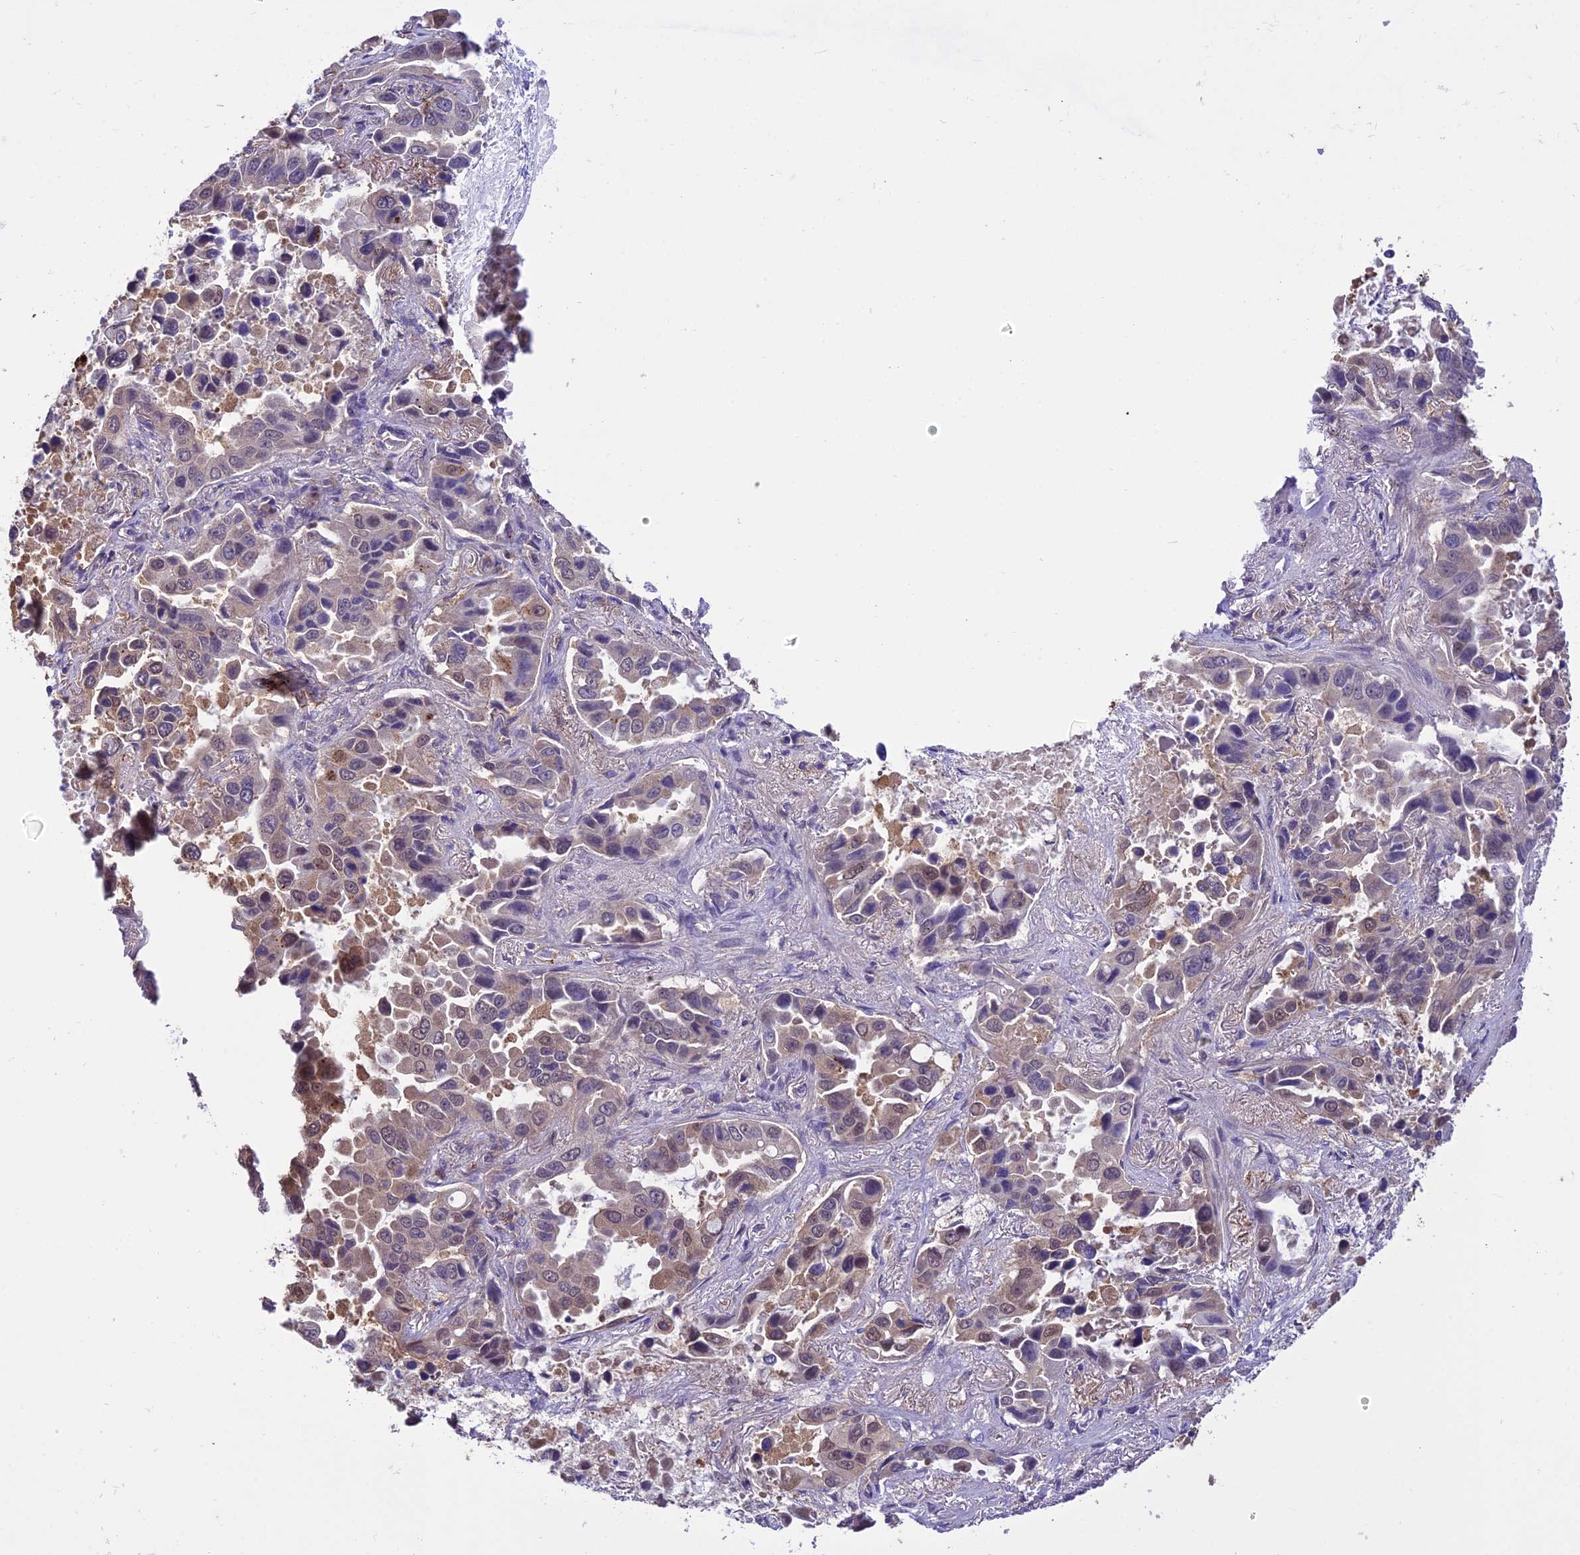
{"staining": {"intensity": "moderate", "quantity": "<25%", "location": "cytoplasmic/membranous,nuclear"}, "tissue": "lung cancer", "cell_type": "Tumor cells", "image_type": "cancer", "snomed": [{"axis": "morphology", "description": "Adenocarcinoma, NOS"}, {"axis": "topography", "description": "Lung"}], "caption": "Approximately <25% of tumor cells in lung cancer display moderate cytoplasmic/membranous and nuclear protein expression as visualized by brown immunohistochemical staining.", "gene": "BORCS6", "patient": {"sex": "male", "age": 64}}